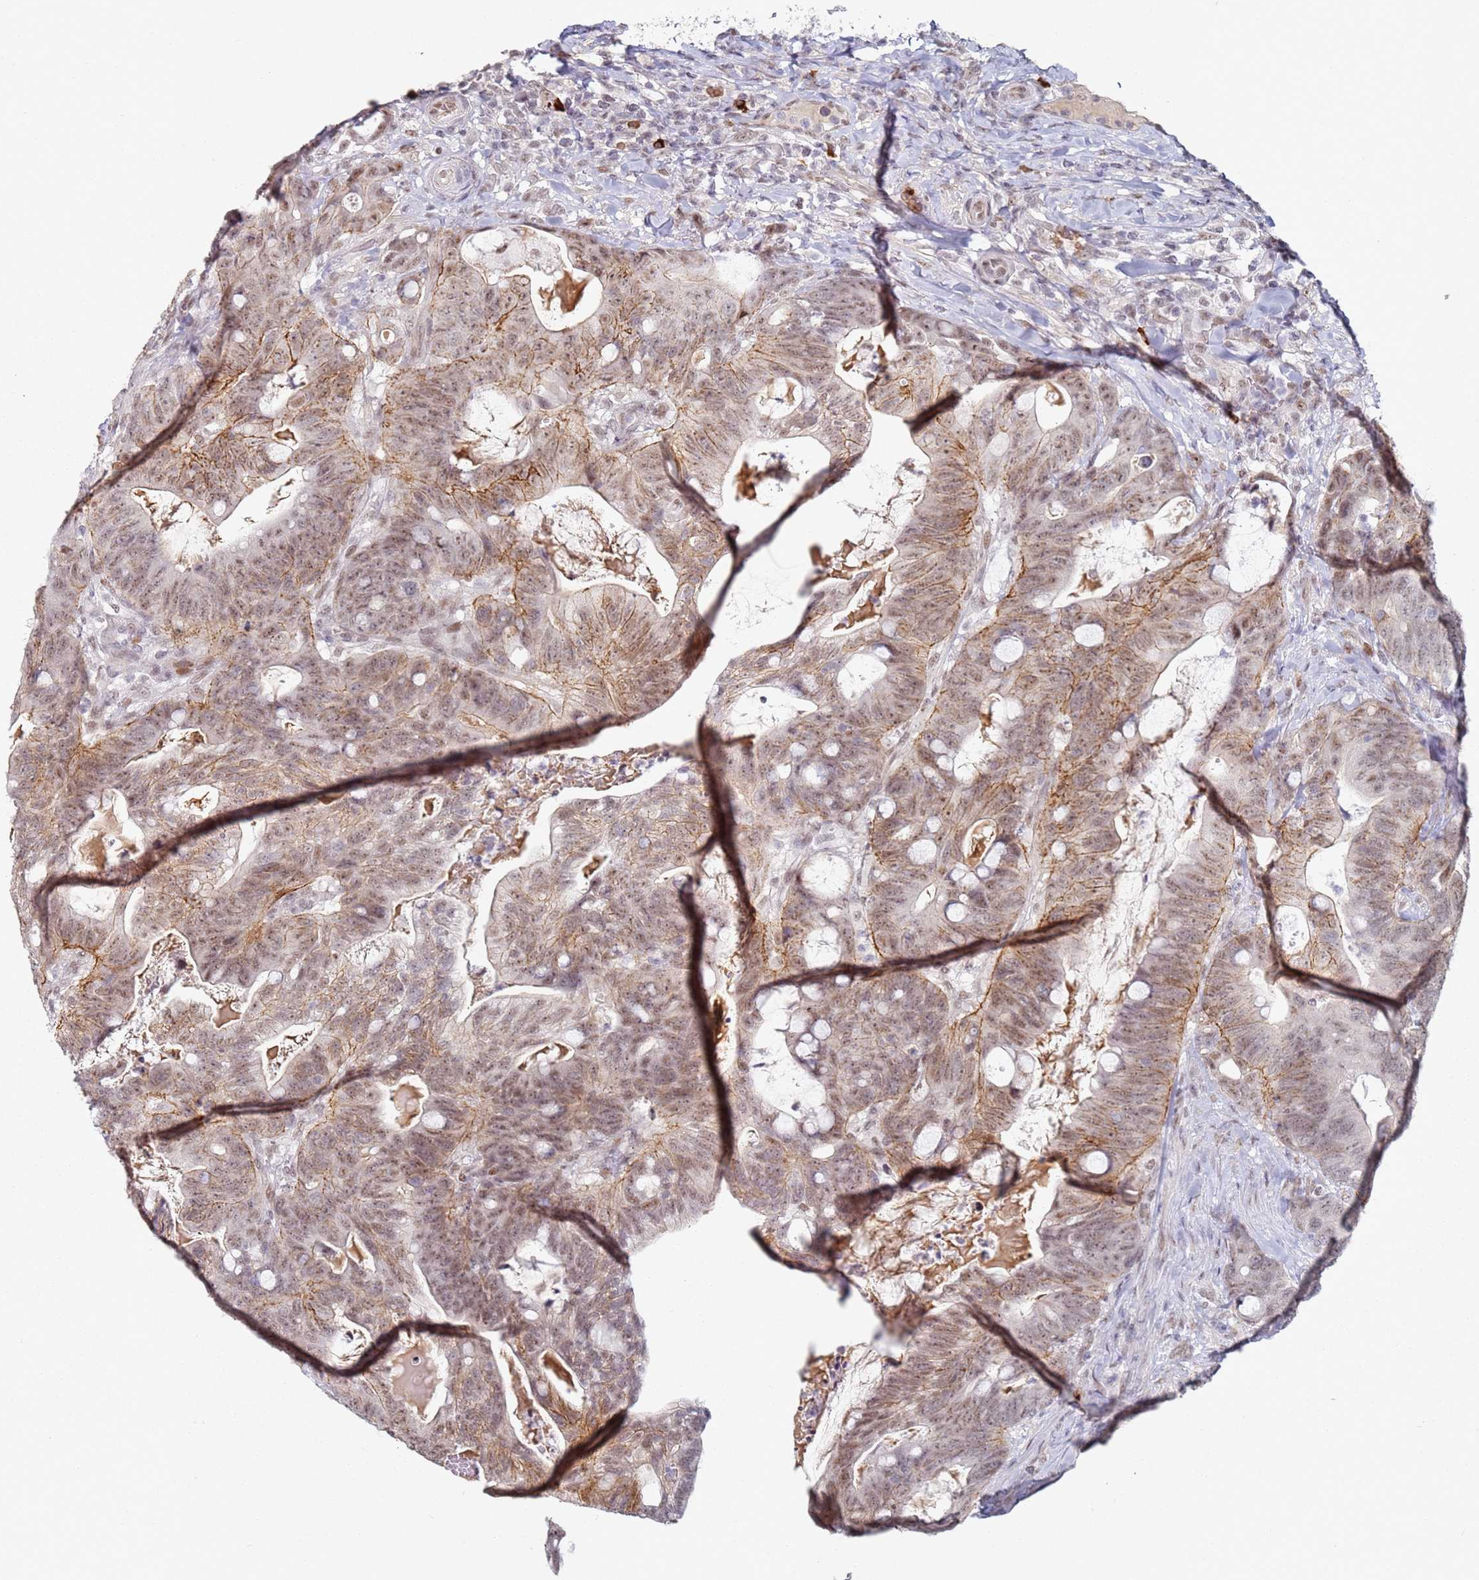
{"staining": {"intensity": "moderate", "quantity": ">75%", "location": "cytoplasmic/membranous,nuclear"}, "tissue": "colorectal cancer", "cell_type": "Tumor cells", "image_type": "cancer", "snomed": [{"axis": "morphology", "description": "Adenocarcinoma, NOS"}, {"axis": "topography", "description": "Colon"}], "caption": "Approximately >75% of tumor cells in human colorectal adenocarcinoma reveal moderate cytoplasmic/membranous and nuclear protein expression as visualized by brown immunohistochemical staining.", "gene": "ATF6B", "patient": {"sex": "female", "age": 82}}